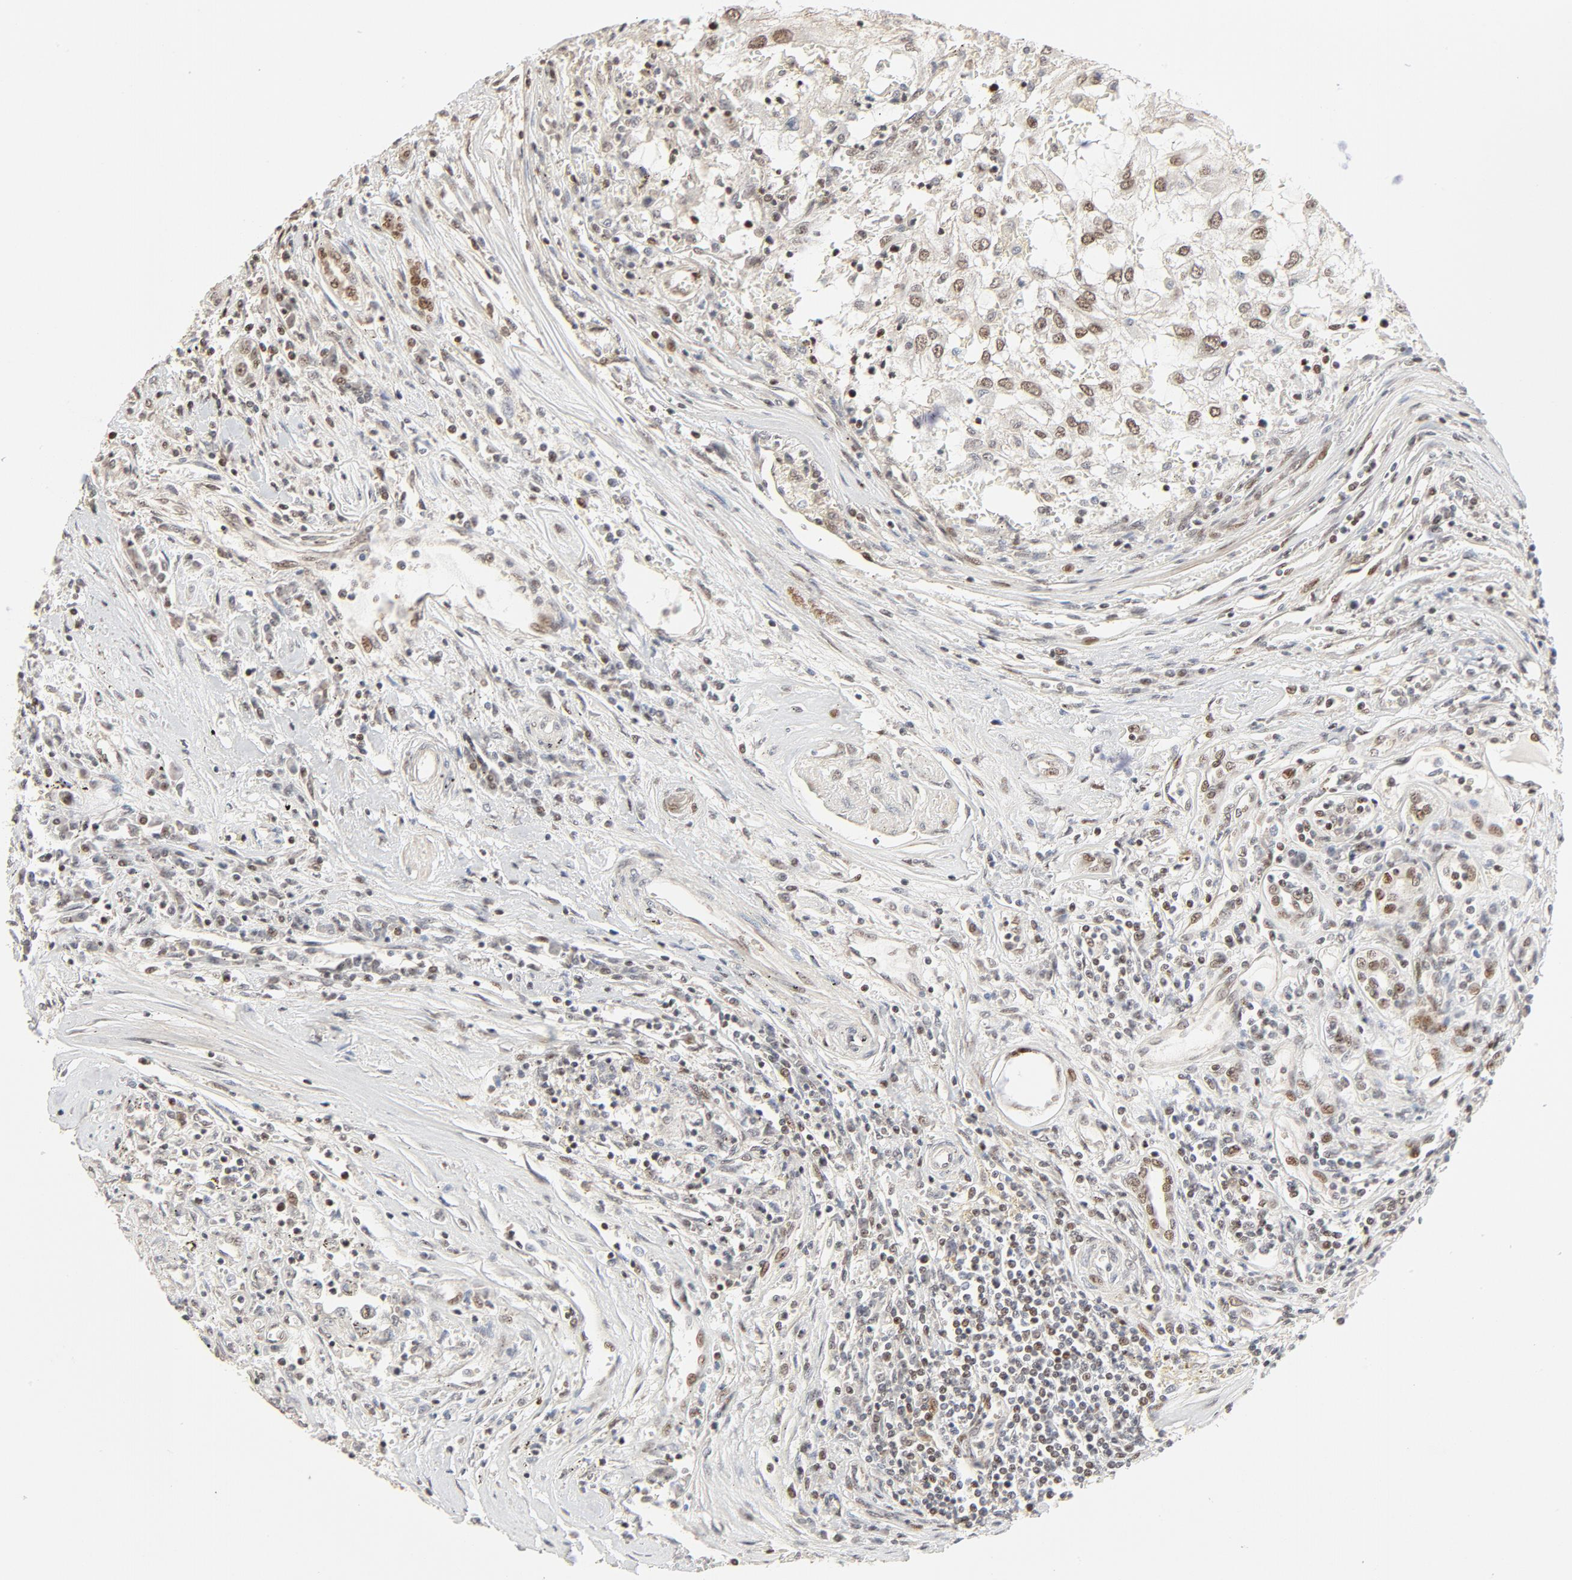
{"staining": {"intensity": "weak", "quantity": "25%-75%", "location": "nuclear"}, "tissue": "renal cancer", "cell_type": "Tumor cells", "image_type": "cancer", "snomed": [{"axis": "morphology", "description": "Normal tissue, NOS"}, {"axis": "morphology", "description": "Adenocarcinoma, NOS"}, {"axis": "topography", "description": "Kidney"}], "caption": "Immunohistochemistry (IHC) staining of renal cancer, which displays low levels of weak nuclear expression in approximately 25%-75% of tumor cells indicating weak nuclear protein positivity. The staining was performed using DAB (brown) for protein detection and nuclei were counterstained in hematoxylin (blue).", "gene": "GTF2I", "patient": {"sex": "male", "age": 71}}